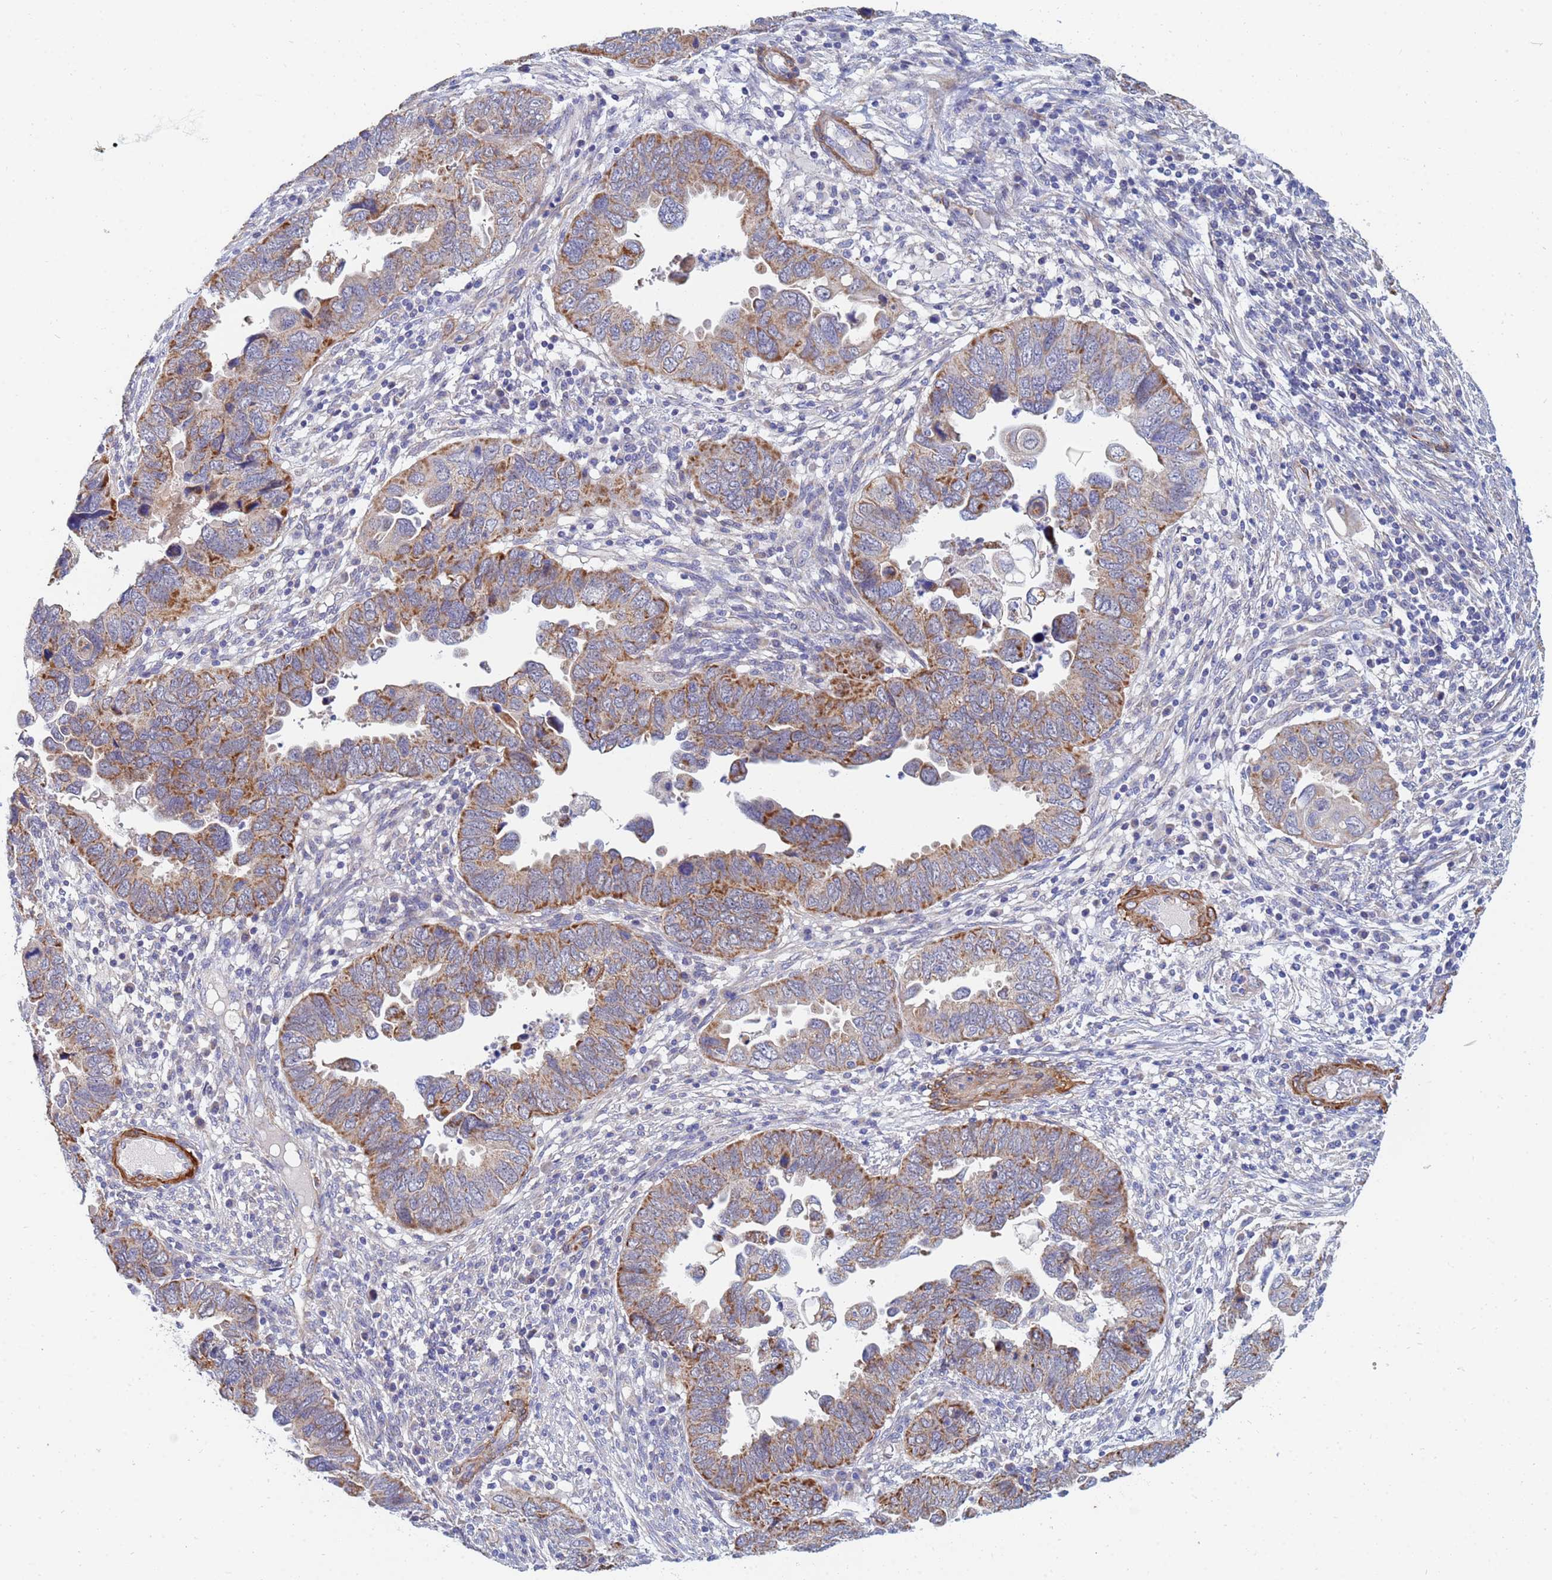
{"staining": {"intensity": "moderate", "quantity": ">75%", "location": "cytoplasmic/membranous"}, "tissue": "endometrial cancer", "cell_type": "Tumor cells", "image_type": "cancer", "snomed": [{"axis": "morphology", "description": "Adenocarcinoma, NOS"}, {"axis": "topography", "description": "Endometrium"}], "caption": "DAB (3,3'-diaminobenzidine) immunohistochemical staining of endometrial adenocarcinoma reveals moderate cytoplasmic/membranous protein staining in approximately >75% of tumor cells.", "gene": "SDR39U1", "patient": {"sex": "female", "age": 79}}